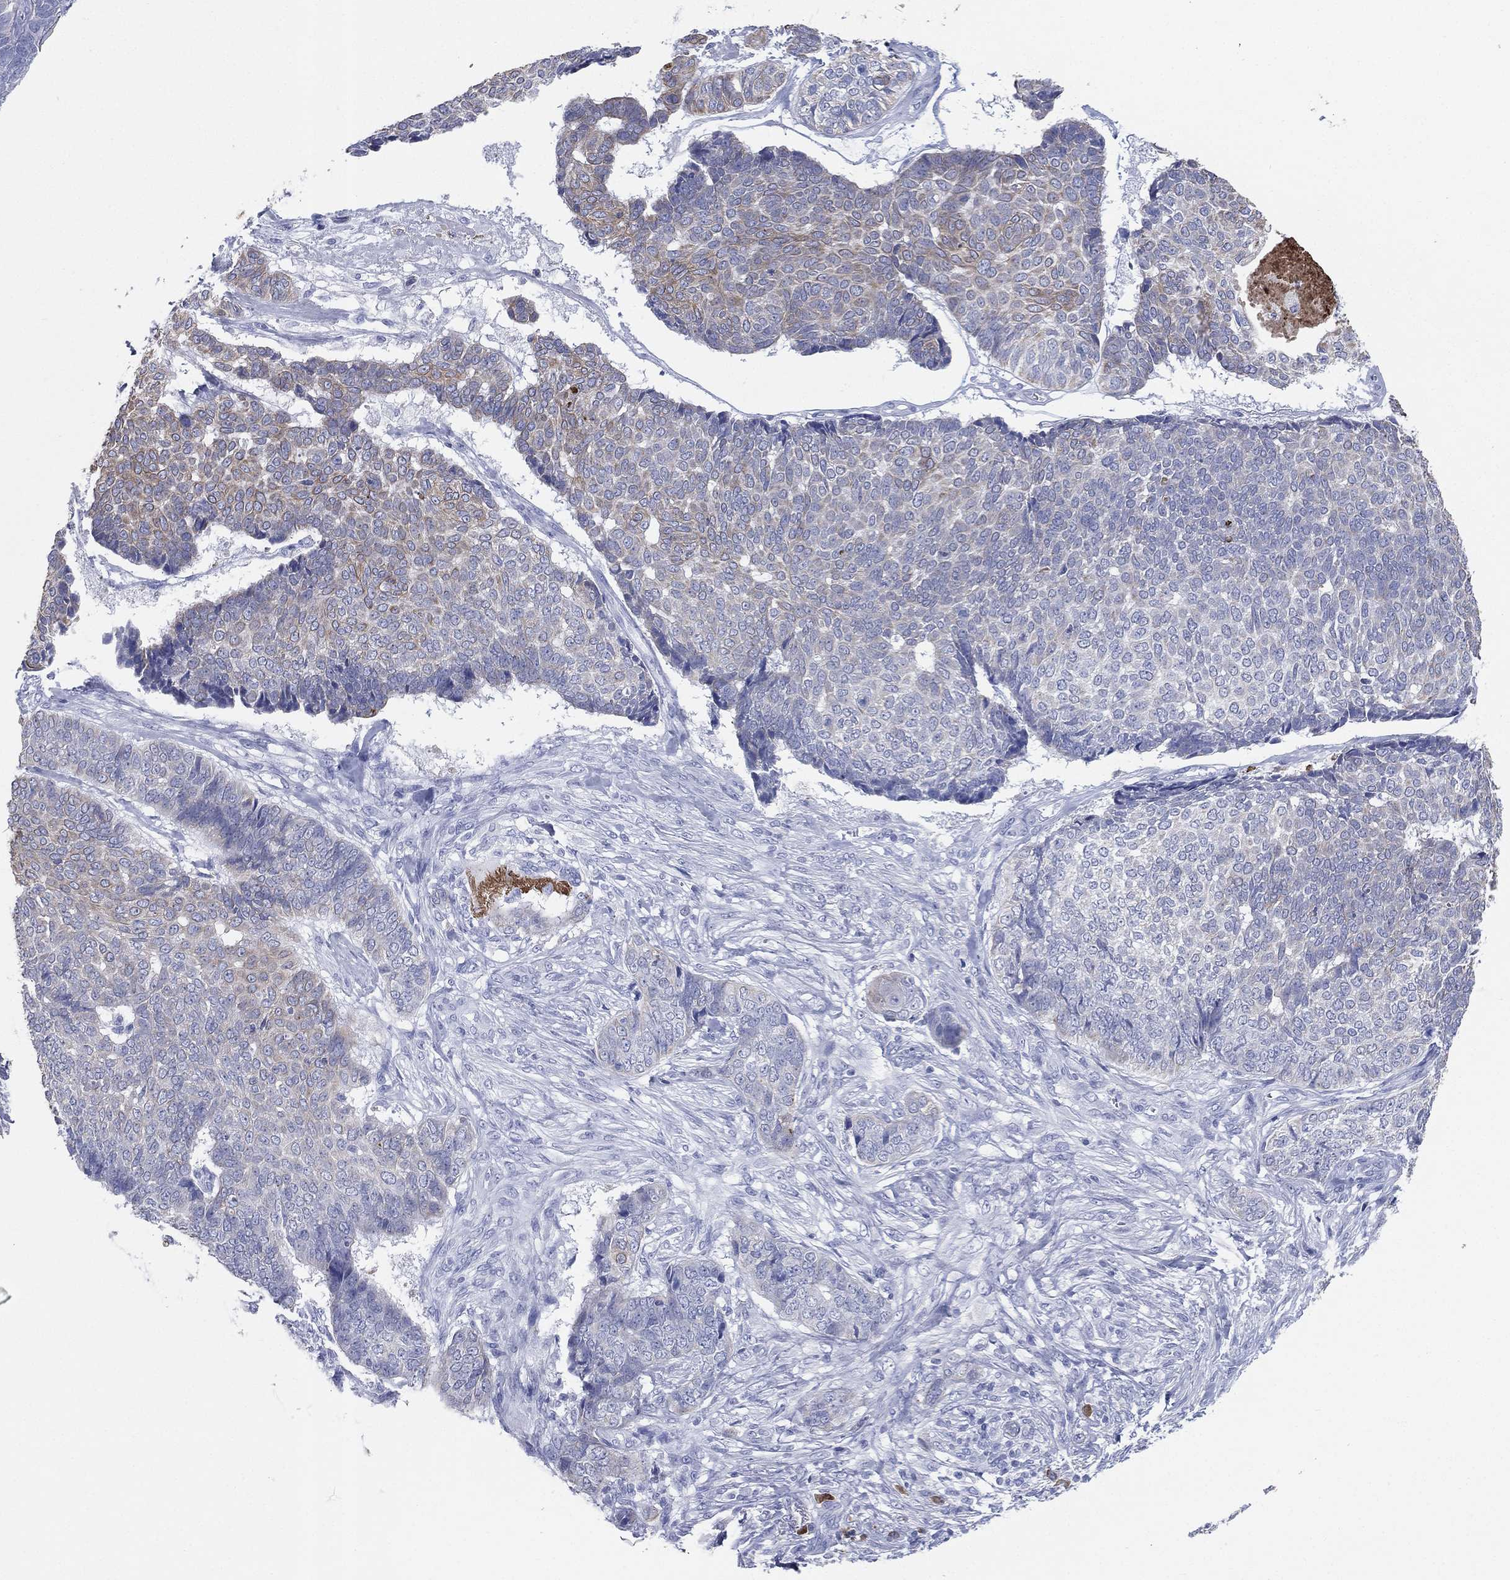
{"staining": {"intensity": "weak", "quantity": "<25%", "location": "cytoplasmic/membranous"}, "tissue": "skin cancer", "cell_type": "Tumor cells", "image_type": "cancer", "snomed": [{"axis": "morphology", "description": "Basal cell carcinoma"}, {"axis": "topography", "description": "Skin"}], "caption": "DAB (3,3'-diaminobenzidine) immunohistochemical staining of human skin cancer (basal cell carcinoma) shows no significant expression in tumor cells.", "gene": "CD79A", "patient": {"sex": "male", "age": 86}}